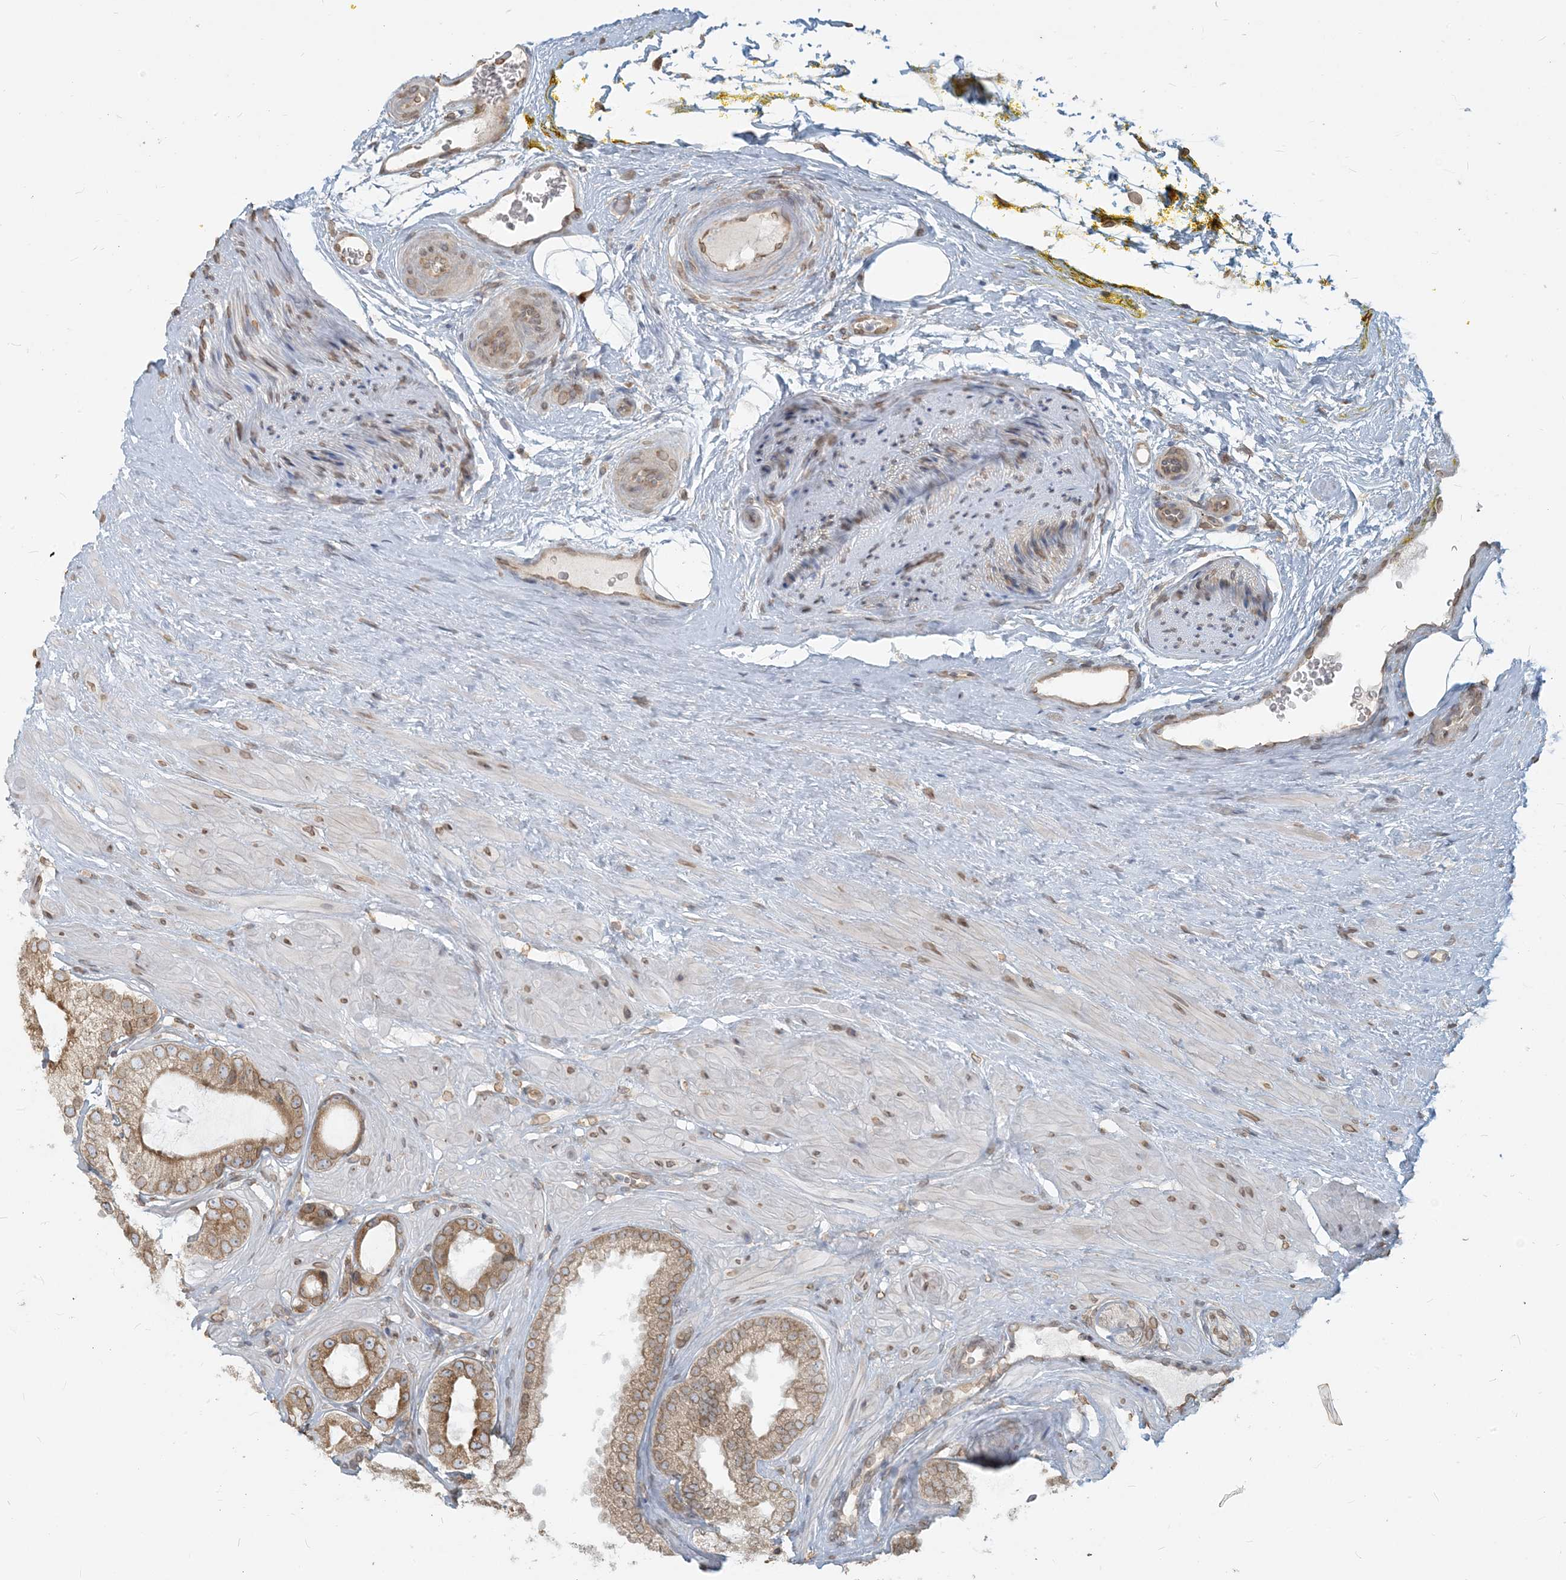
{"staining": {"intensity": "weak", "quantity": "25%-75%", "location": "cytoplasmic/membranous"}, "tissue": "prostate cancer", "cell_type": "Tumor cells", "image_type": "cancer", "snomed": [{"axis": "morphology", "description": "Adenocarcinoma, High grade"}, {"axis": "topography", "description": "Prostate"}], "caption": "A photomicrograph of prostate cancer stained for a protein exhibits weak cytoplasmic/membranous brown staining in tumor cells.", "gene": "WWP1", "patient": {"sex": "male", "age": 59}}